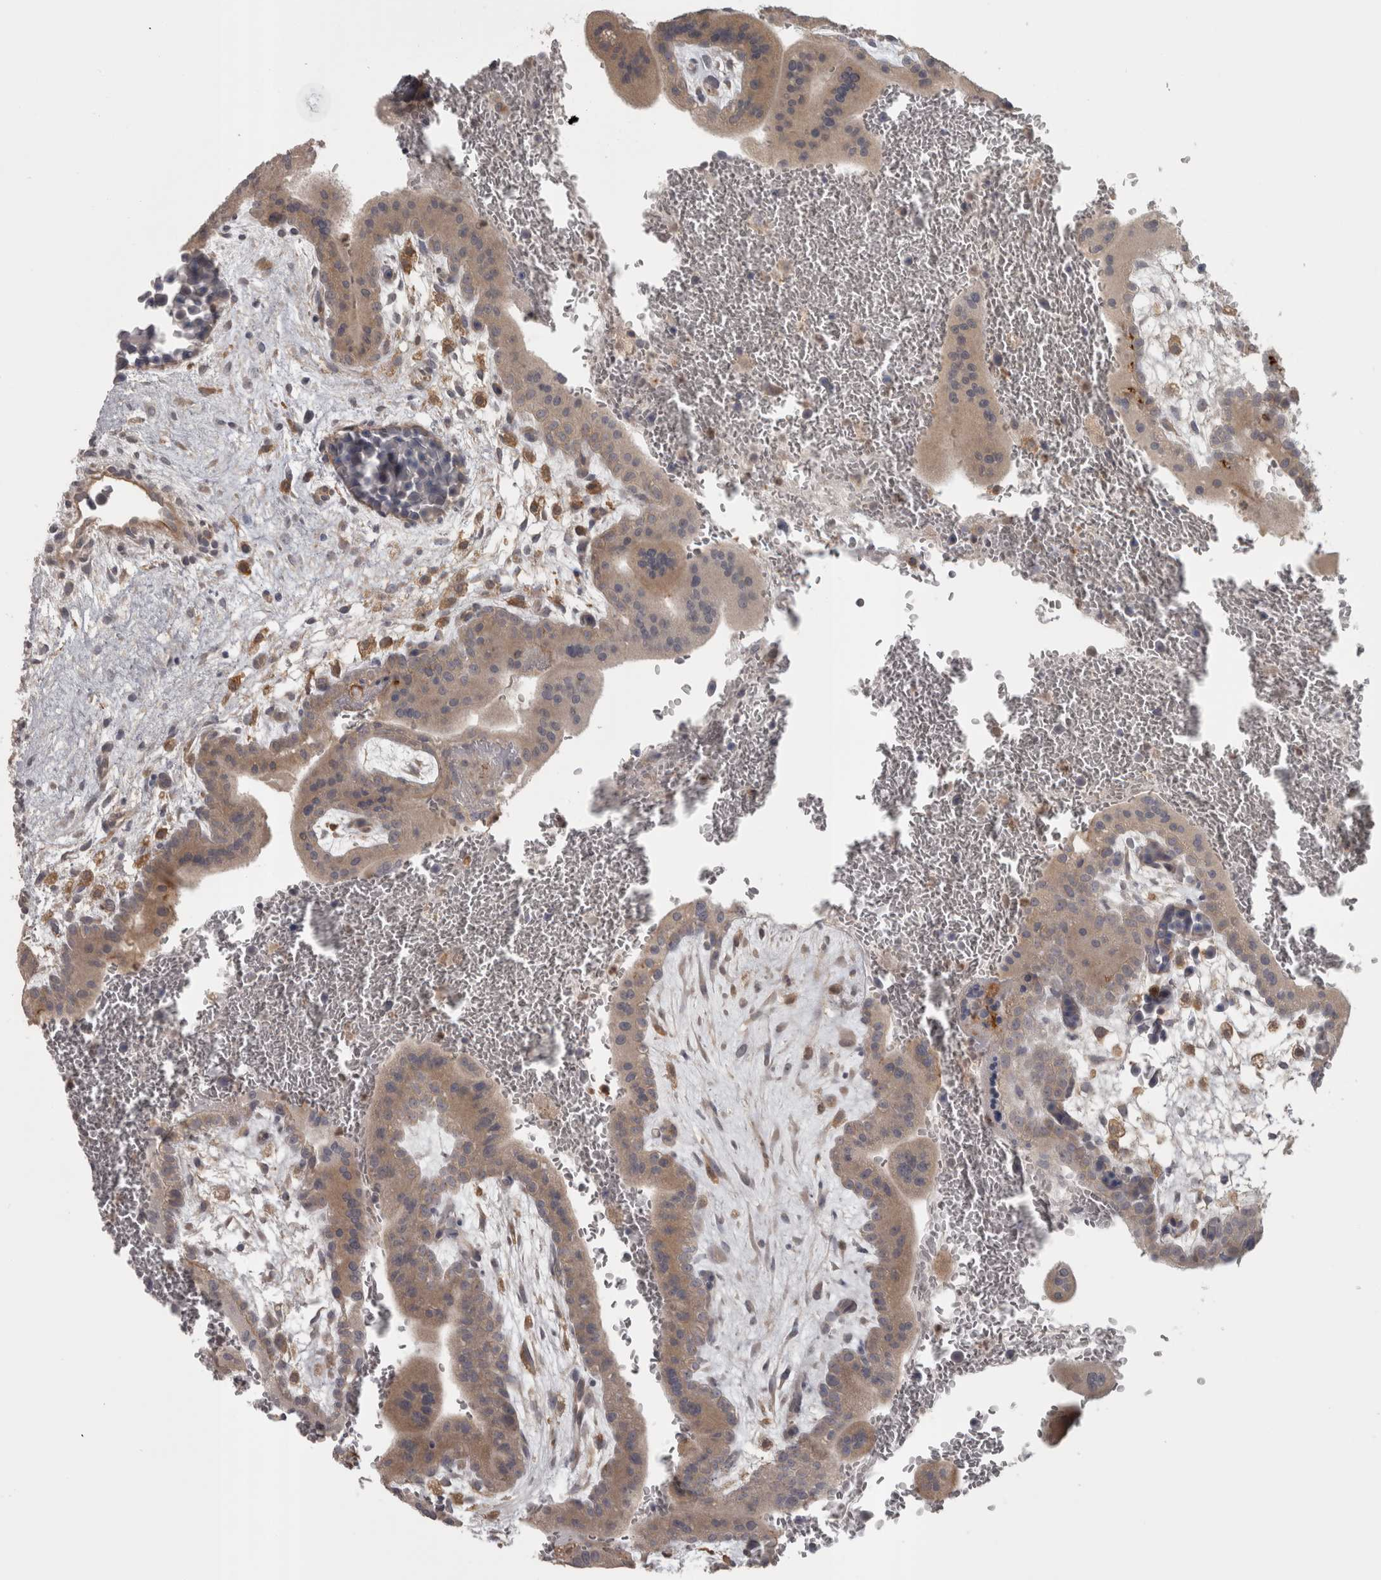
{"staining": {"intensity": "weak", "quantity": "25%-75%", "location": "cytoplasmic/membranous"}, "tissue": "placenta", "cell_type": "Trophoblastic cells", "image_type": "normal", "snomed": [{"axis": "morphology", "description": "Normal tissue, NOS"}, {"axis": "topography", "description": "Placenta"}], "caption": "The histopathology image demonstrates staining of normal placenta, revealing weak cytoplasmic/membranous protein staining (brown color) within trophoblastic cells.", "gene": "SLCO5A1", "patient": {"sex": "female", "age": 35}}